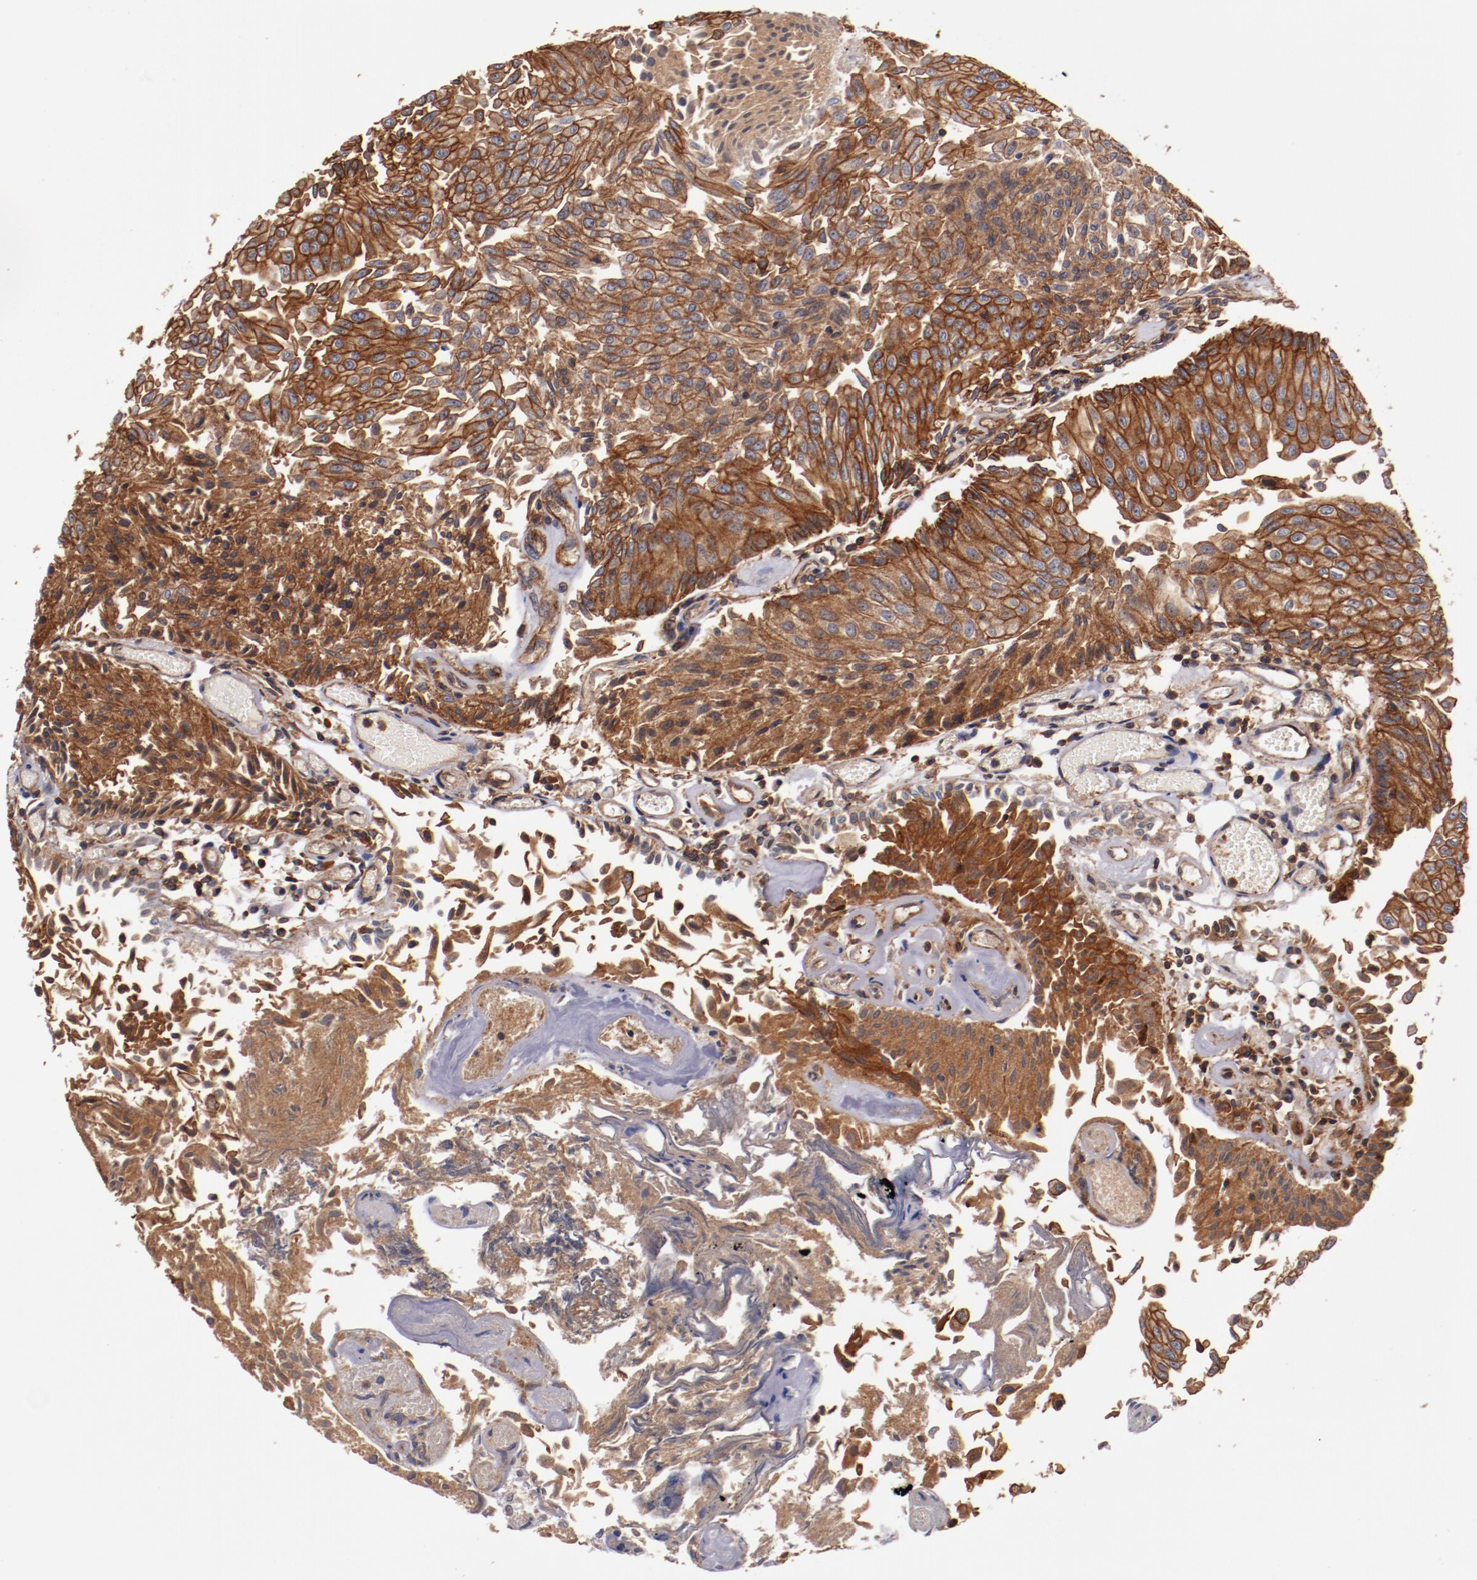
{"staining": {"intensity": "strong", "quantity": ">75%", "location": "cytoplasmic/membranous"}, "tissue": "urothelial cancer", "cell_type": "Tumor cells", "image_type": "cancer", "snomed": [{"axis": "morphology", "description": "Urothelial carcinoma, Low grade"}, {"axis": "topography", "description": "Urinary bladder"}], "caption": "A brown stain labels strong cytoplasmic/membranous positivity of a protein in urothelial carcinoma (low-grade) tumor cells.", "gene": "TMOD3", "patient": {"sex": "male", "age": 86}}